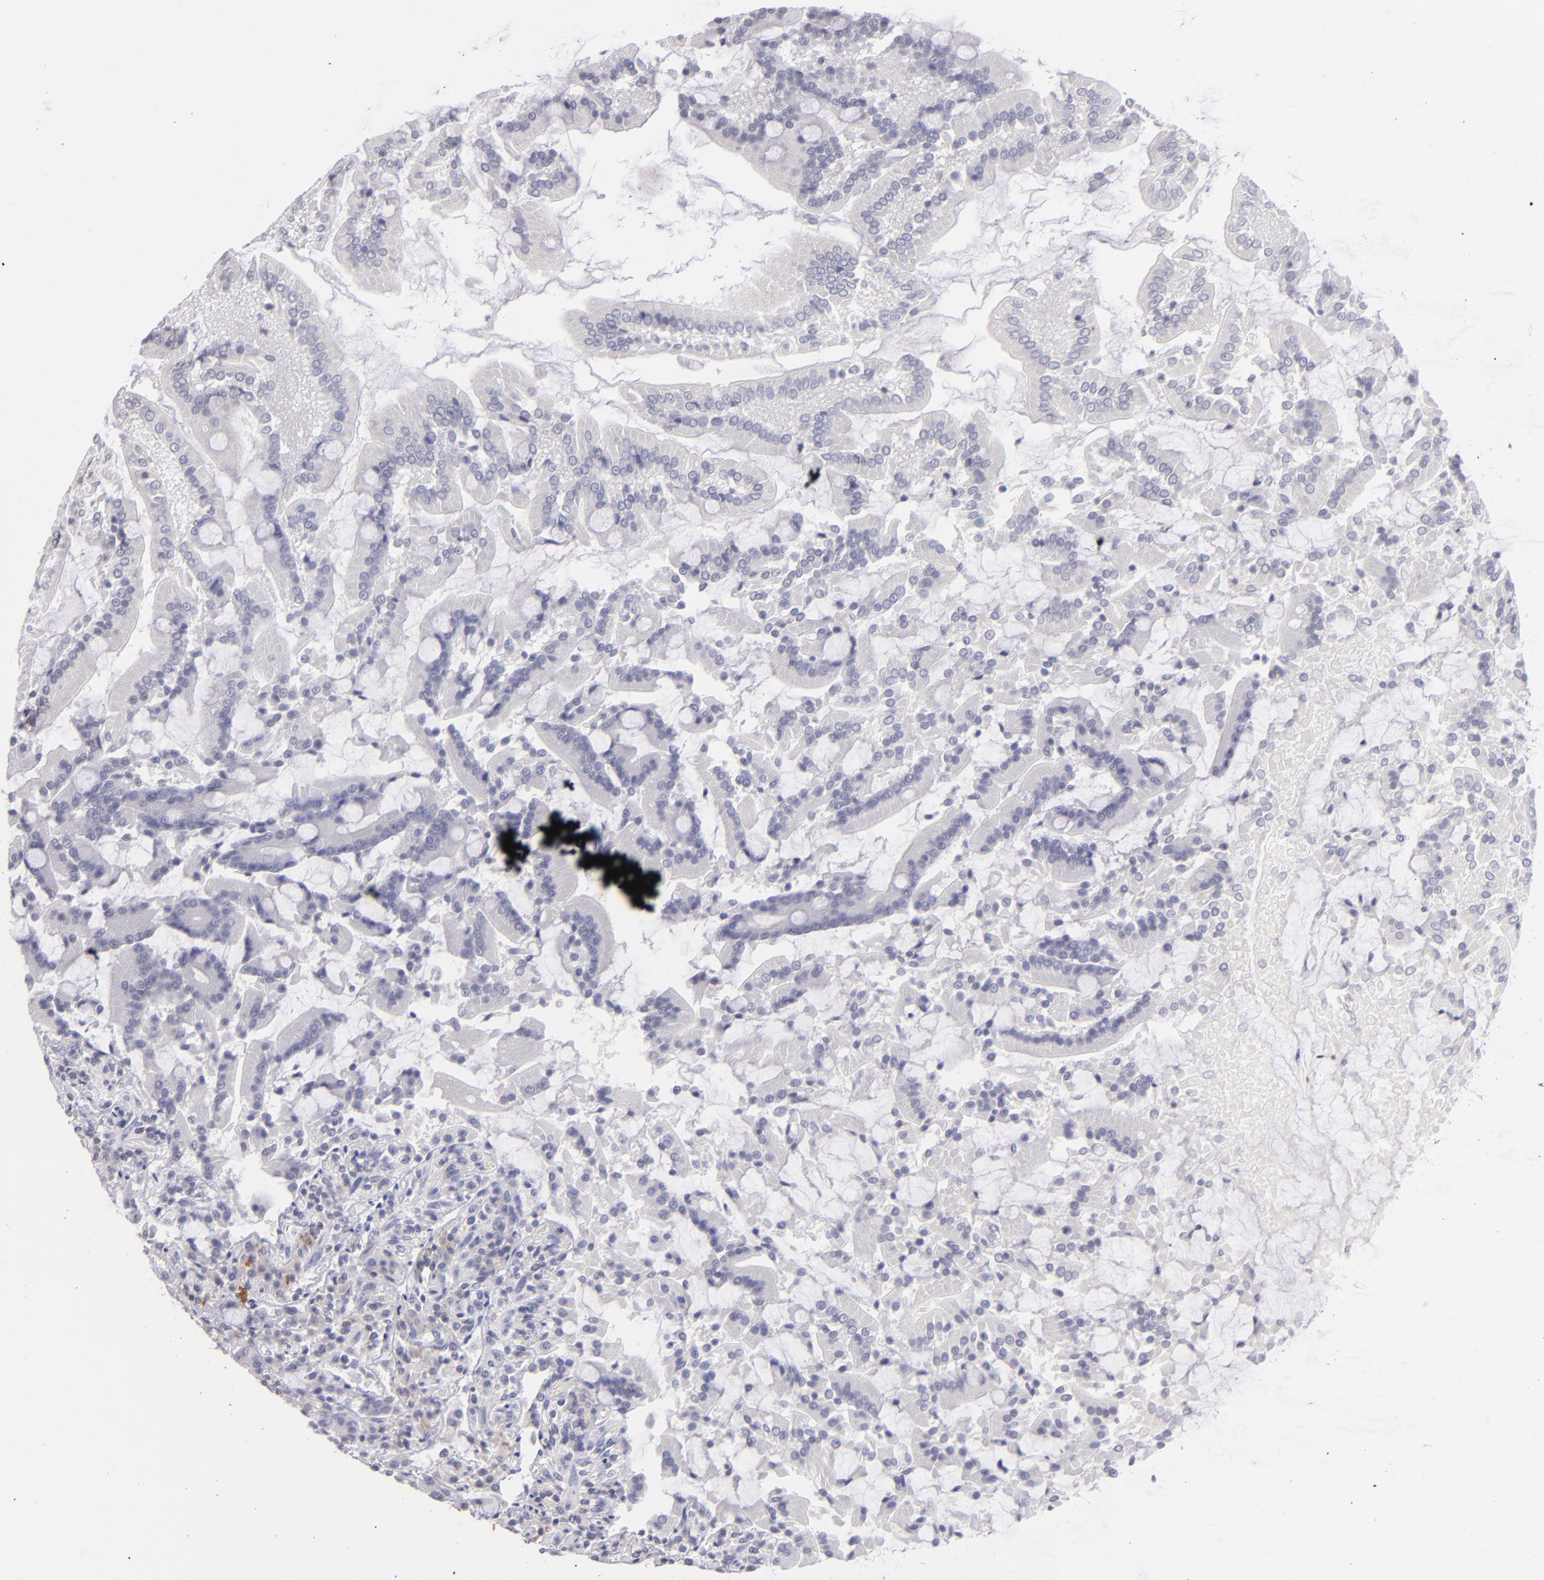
{"staining": {"intensity": "negative", "quantity": "none", "location": "none"}, "tissue": "duodenum", "cell_type": "Glandular cells", "image_type": "normal", "snomed": [{"axis": "morphology", "description": "Normal tissue, NOS"}, {"axis": "topography", "description": "Duodenum"}], "caption": "There is no significant staining in glandular cells of duodenum. (DAB (3,3'-diaminobenzidine) IHC visualized using brightfield microscopy, high magnification).", "gene": "IL2RA", "patient": {"sex": "female", "age": 64}}